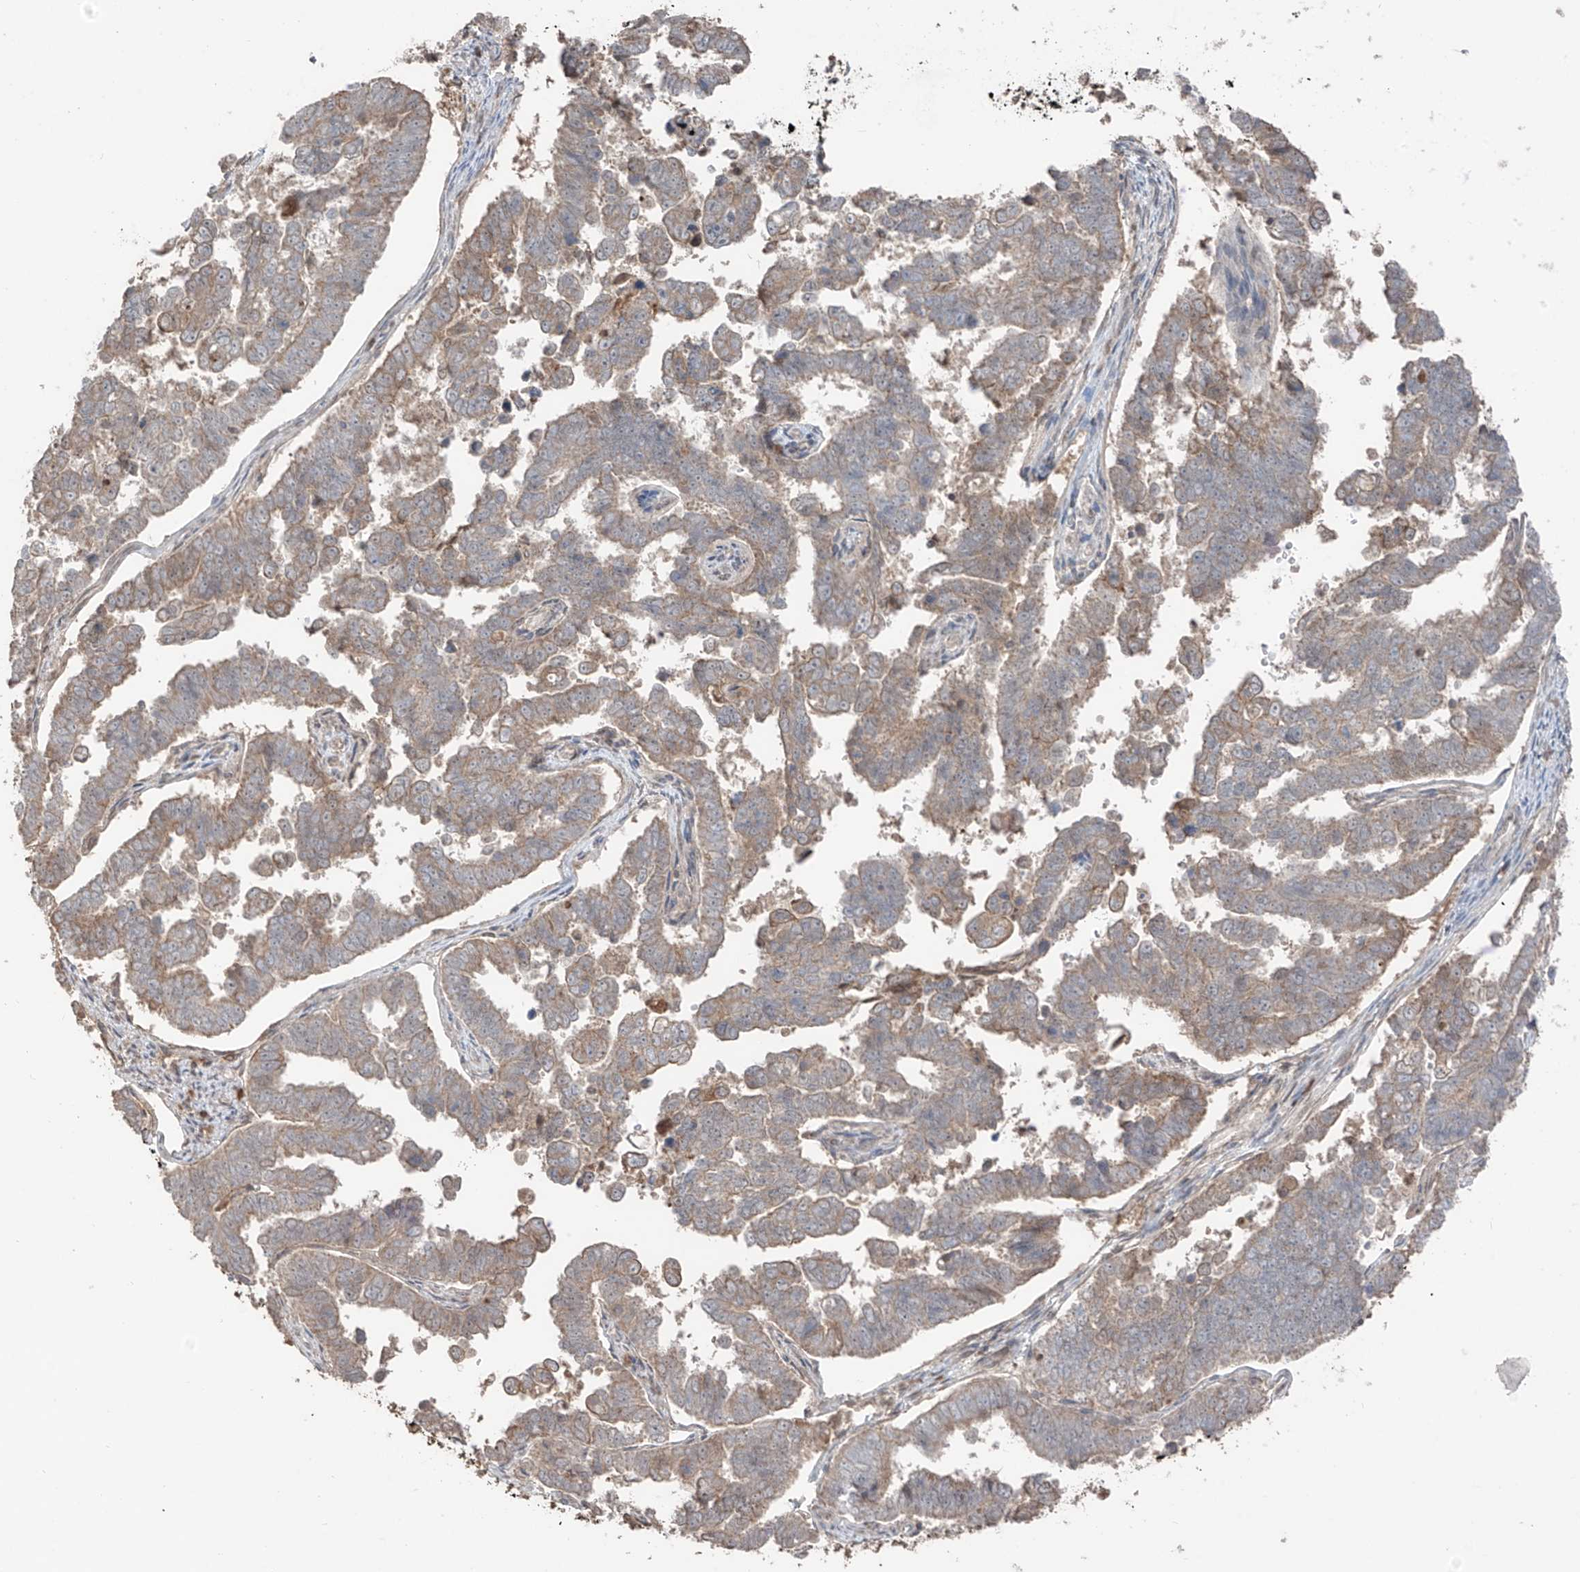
{"staining": {"intensity": "weak", "quantity": "25%-75%", "location": "cytoplasmic/membranous"}, "tissue": "endometrial cancer", "cell_type": "Tumor cells", "image_type": "cancer", "snomed": [{"axis": "morphology", "description": "Adenocarcinoma, NOS"}, {"axis": "topography", "description": "Endometrium"}], "caption": "Tumor cells demonstrate low levels of weak cytoplasmic/membranous staining in about 25%-75% of cells in endometrial cancer. Using DAB (brown) and hematoxylin (blue) stains, captured at high magnification using brightfield microscopy.", "gene": "COLGALT2", "patient": {"sex": "female", "age": 75}}